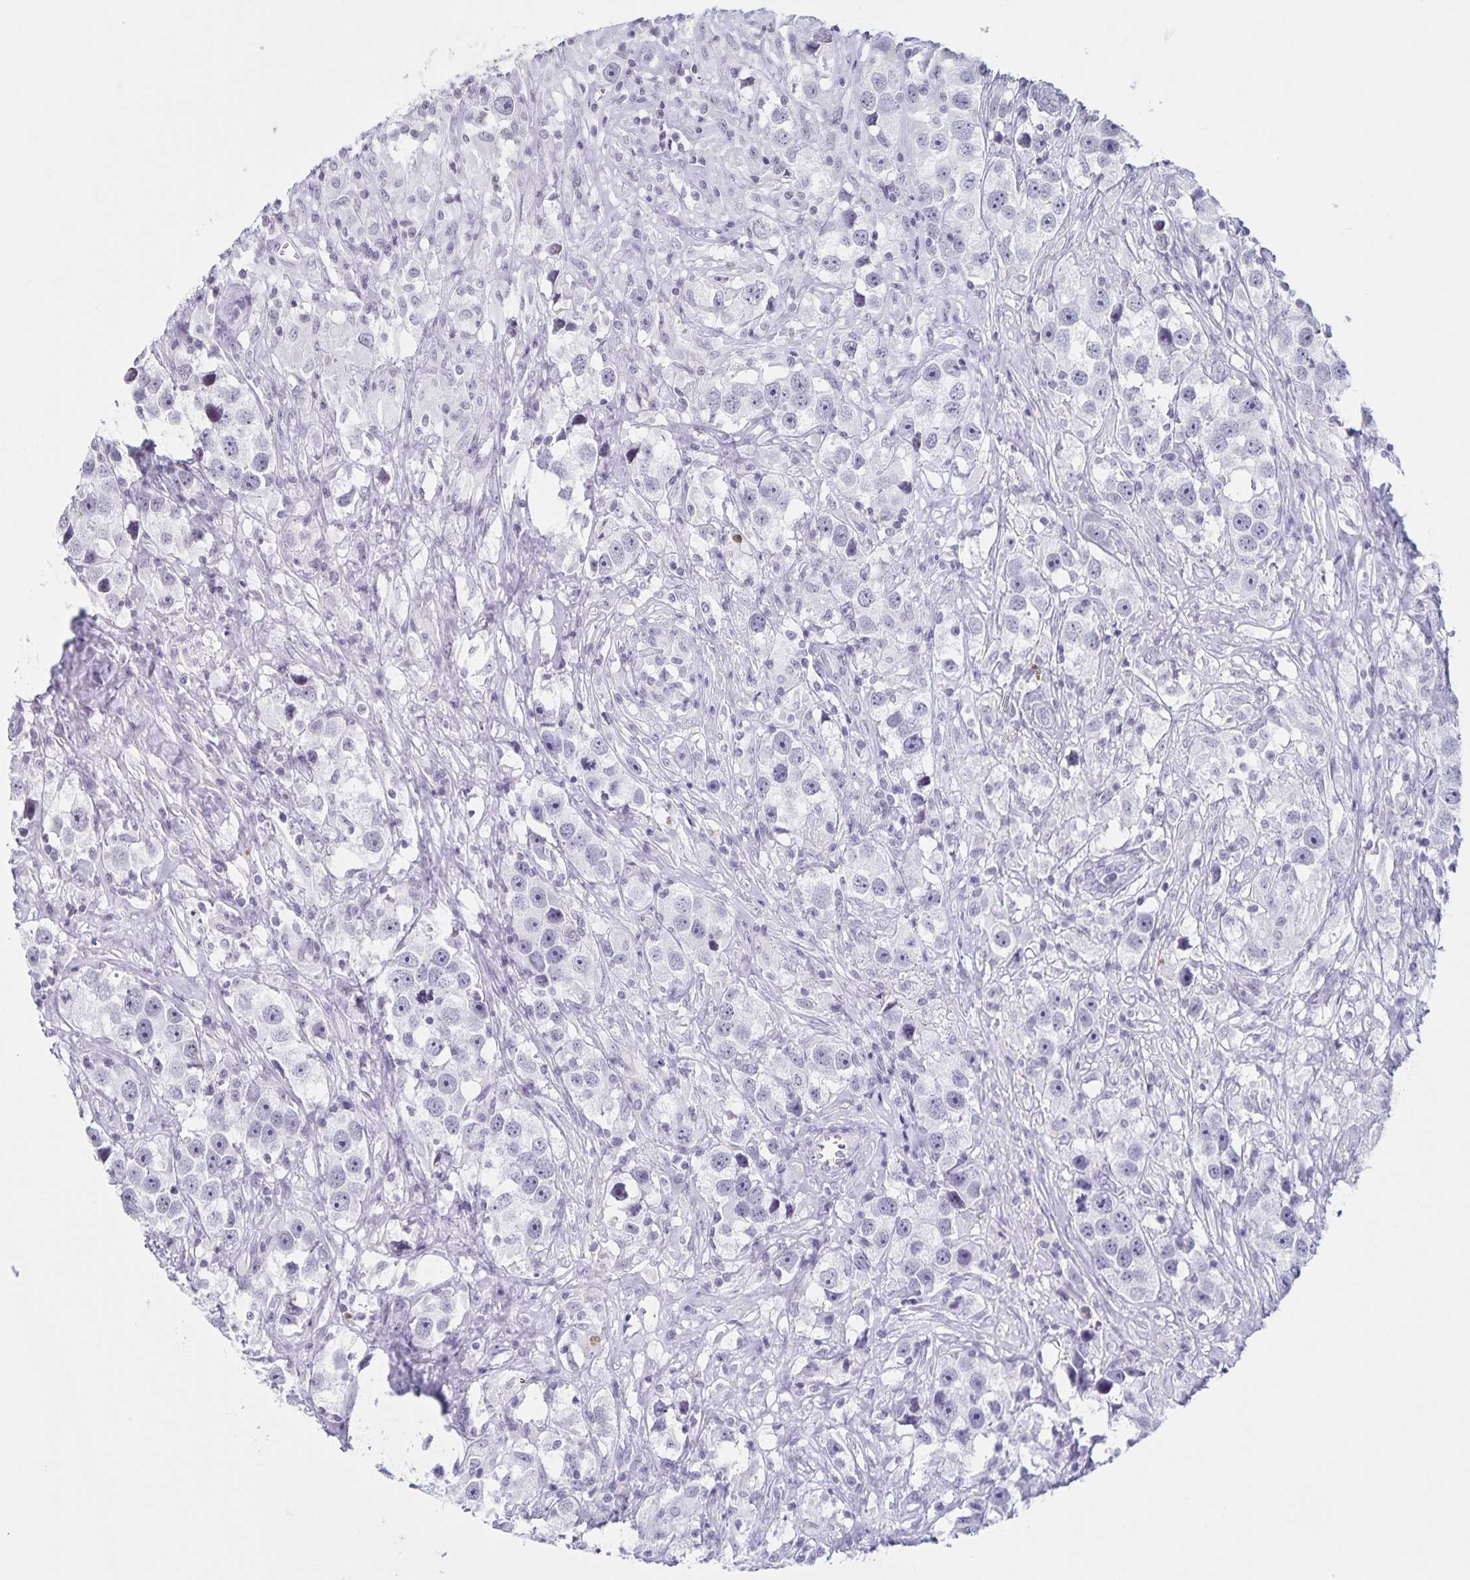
{"staining": {"intensity": "negative", "quantity": "none", "location": "none"}, "tissue": "testis cancer", "cell_type": "Tumor cells", "image_type": "cancer", "snomed": [{"axis": "morphology", "description": "Seminoma, NOS"}, {"axis": "topography", "description": "Testis"}], "caption": "Tumor cells are negative for protein expression in human testis cancer (seminoma). (Immunohistochemistry, brightfield microscopy, high magnification).", "gene": "LCE6A", "patient": {"sex": "male", "age": 49}}